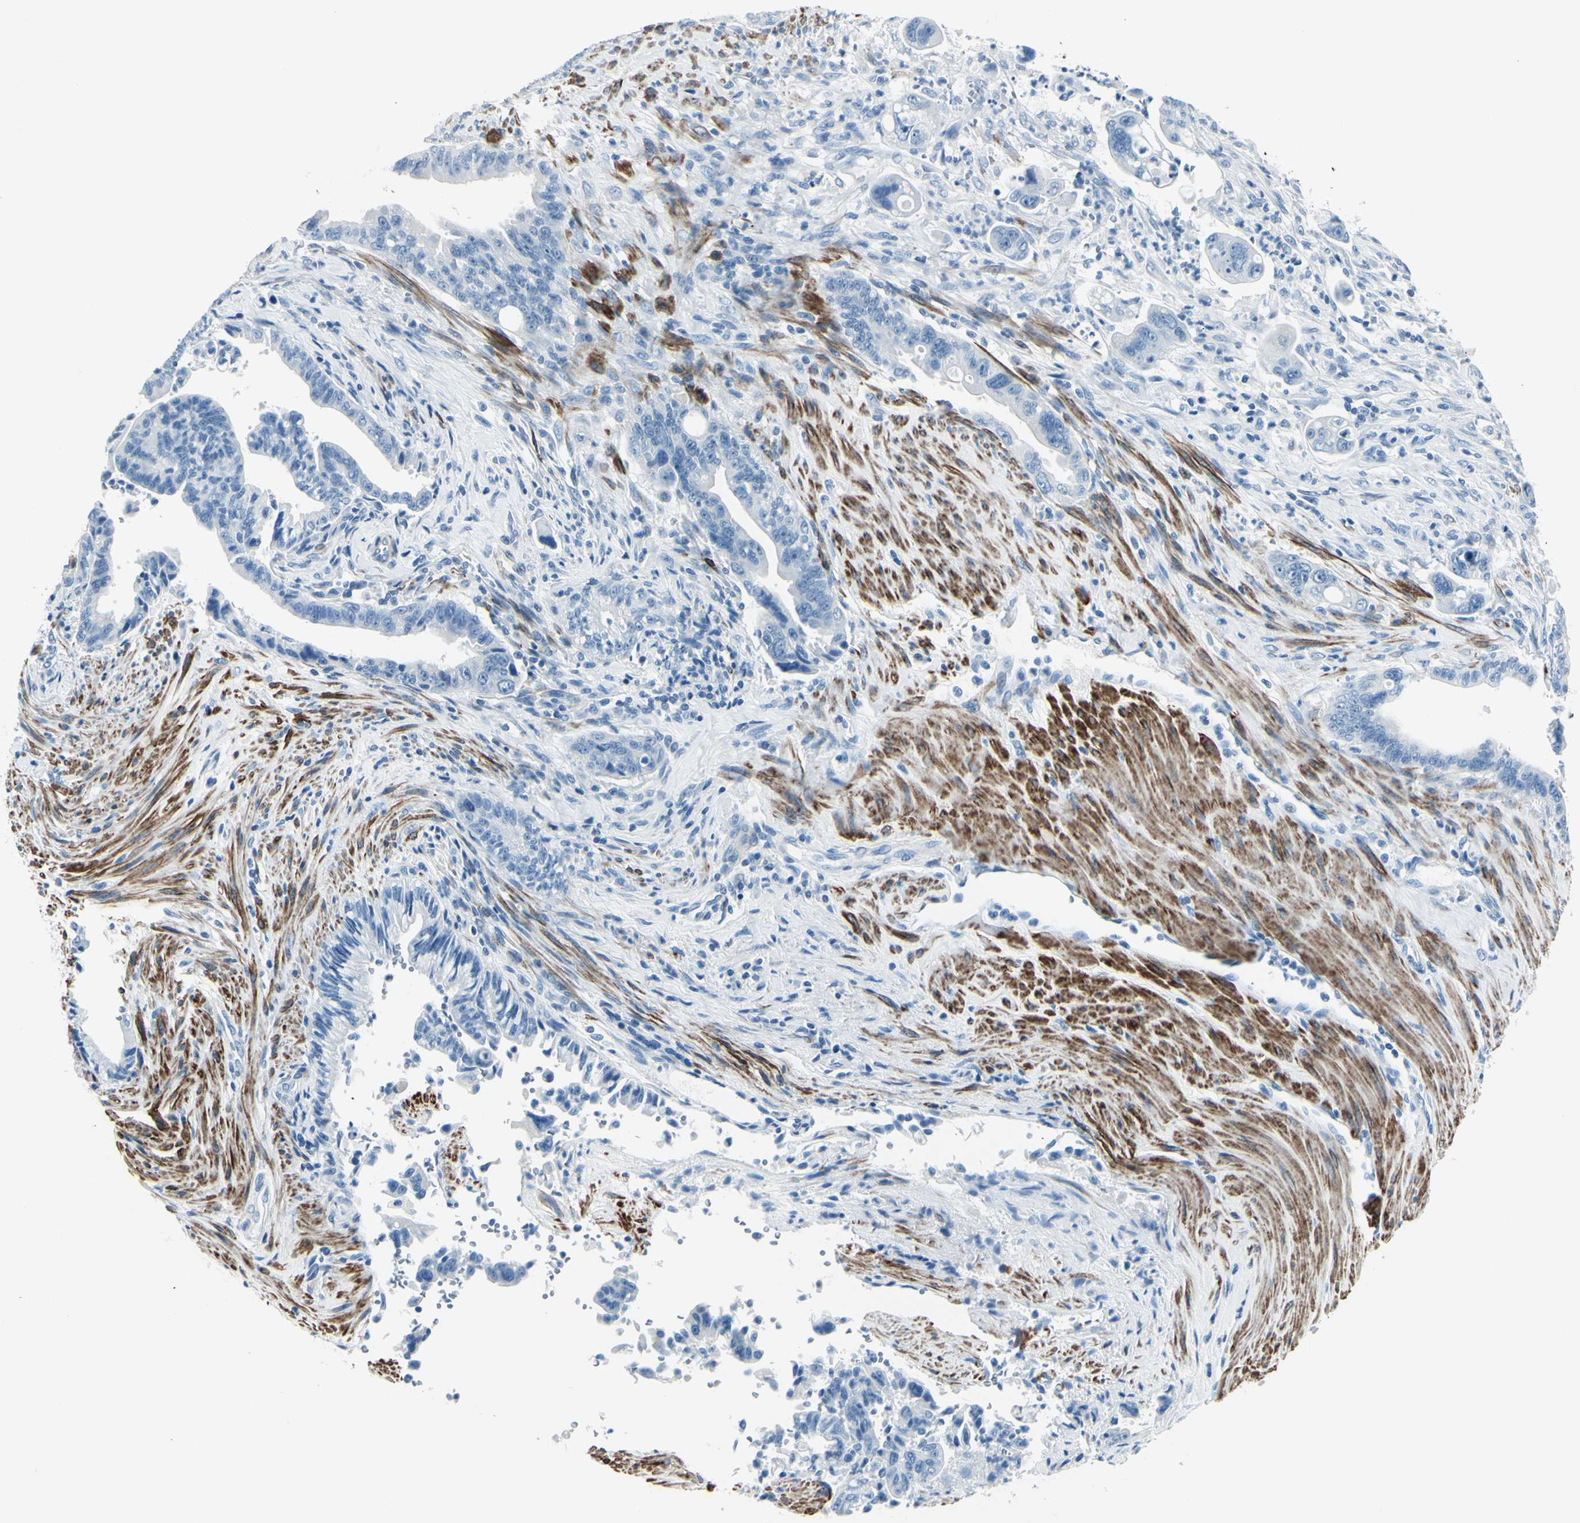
{"staining": {"intensity": "negative", "quantity": "none", "location": "none"}, "tissue": "pancreatic cancer", "cell_type": "Tumor cells", "image_type": "cancer", "snomed": [{"axis": "morphology", "description": "Adenocarcinoma, NOS"}, {"axis": "topography", "description": "Pancreas"}], "caption": "Protein analysis of adenocarcinoma (pancreatic) demonstrates no significant expression in tumor cells.", "gene": "CDH15", "patient": {"sex": "male", "age": 70}}